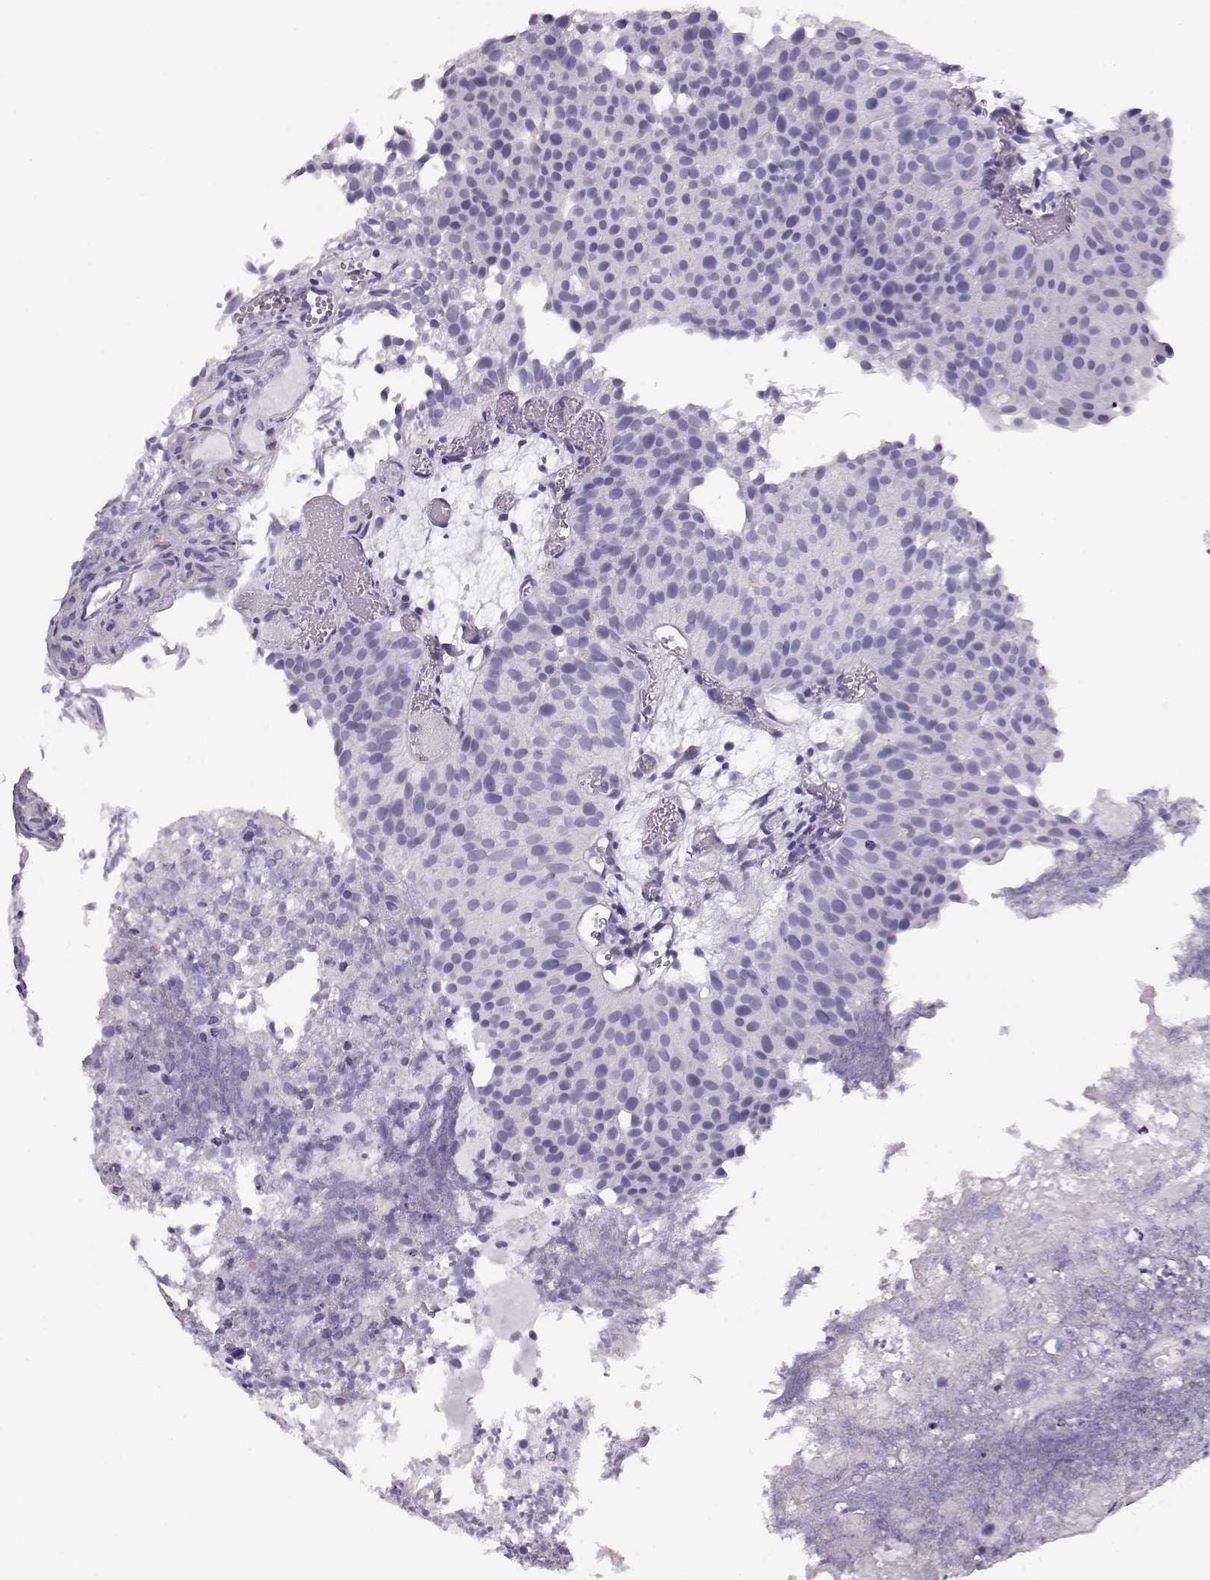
{"staining": {"intensity": "negative", "quantity": "none", "location": "none"}, "tissue": "urothelial cancer", "cell_type": "Tumor cells", "image_type": "cancer", "snomed": [{"axis": "morphology", "description": "Urothelial carcinoma, Low grade"}, {"axis": "topography", "description": "Urinary bladder"}], "caption": "This is a photomicrograph of IHC staining of urothelial cancer, which shows no positivity in tumor cells.", "gene": "RBM44", "patient": {"sex": "female", "age": 87}}